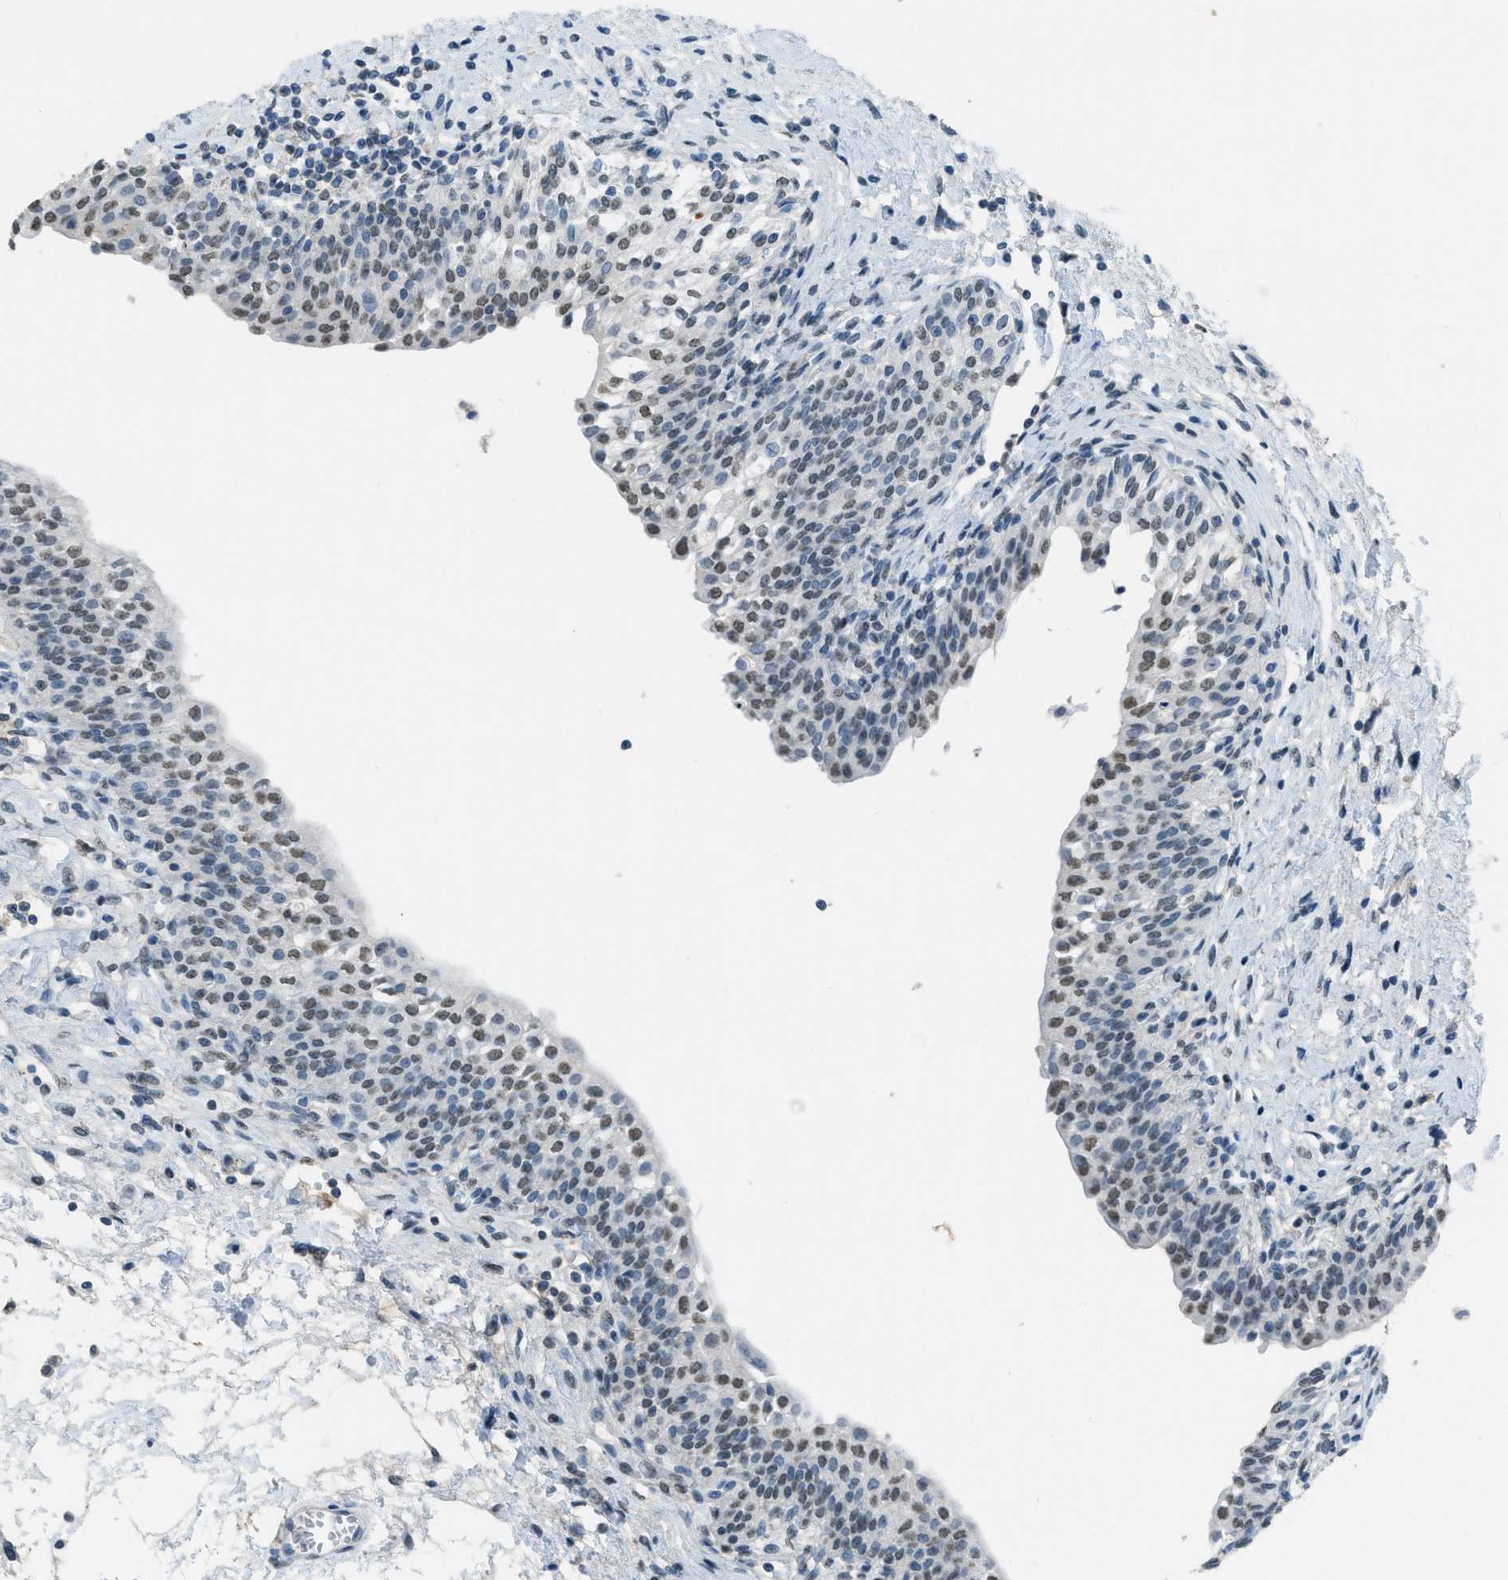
{"staining": {"intensity": "weak", "quantity": "25%-75%", "location": "nuclear"}, "tissue": "urinary bladder", "cell_type": "Urothelial cells", "image_type": "normal", "snomed": [{"axis": "morphology", "description": "Normal tissue, NOS"}, {"axis": "topography", "description": "Urinary bladder"}], "caption": "The histopathology image demonstrates a brown stain indicating the presence of a protein in the nuclear of urothelial cells in urinary bladder. (Brightfield microscopy of DAB IHC at high magnification).", "gene": "TTC13", "patient": {"sex": "male", "age": 55}}